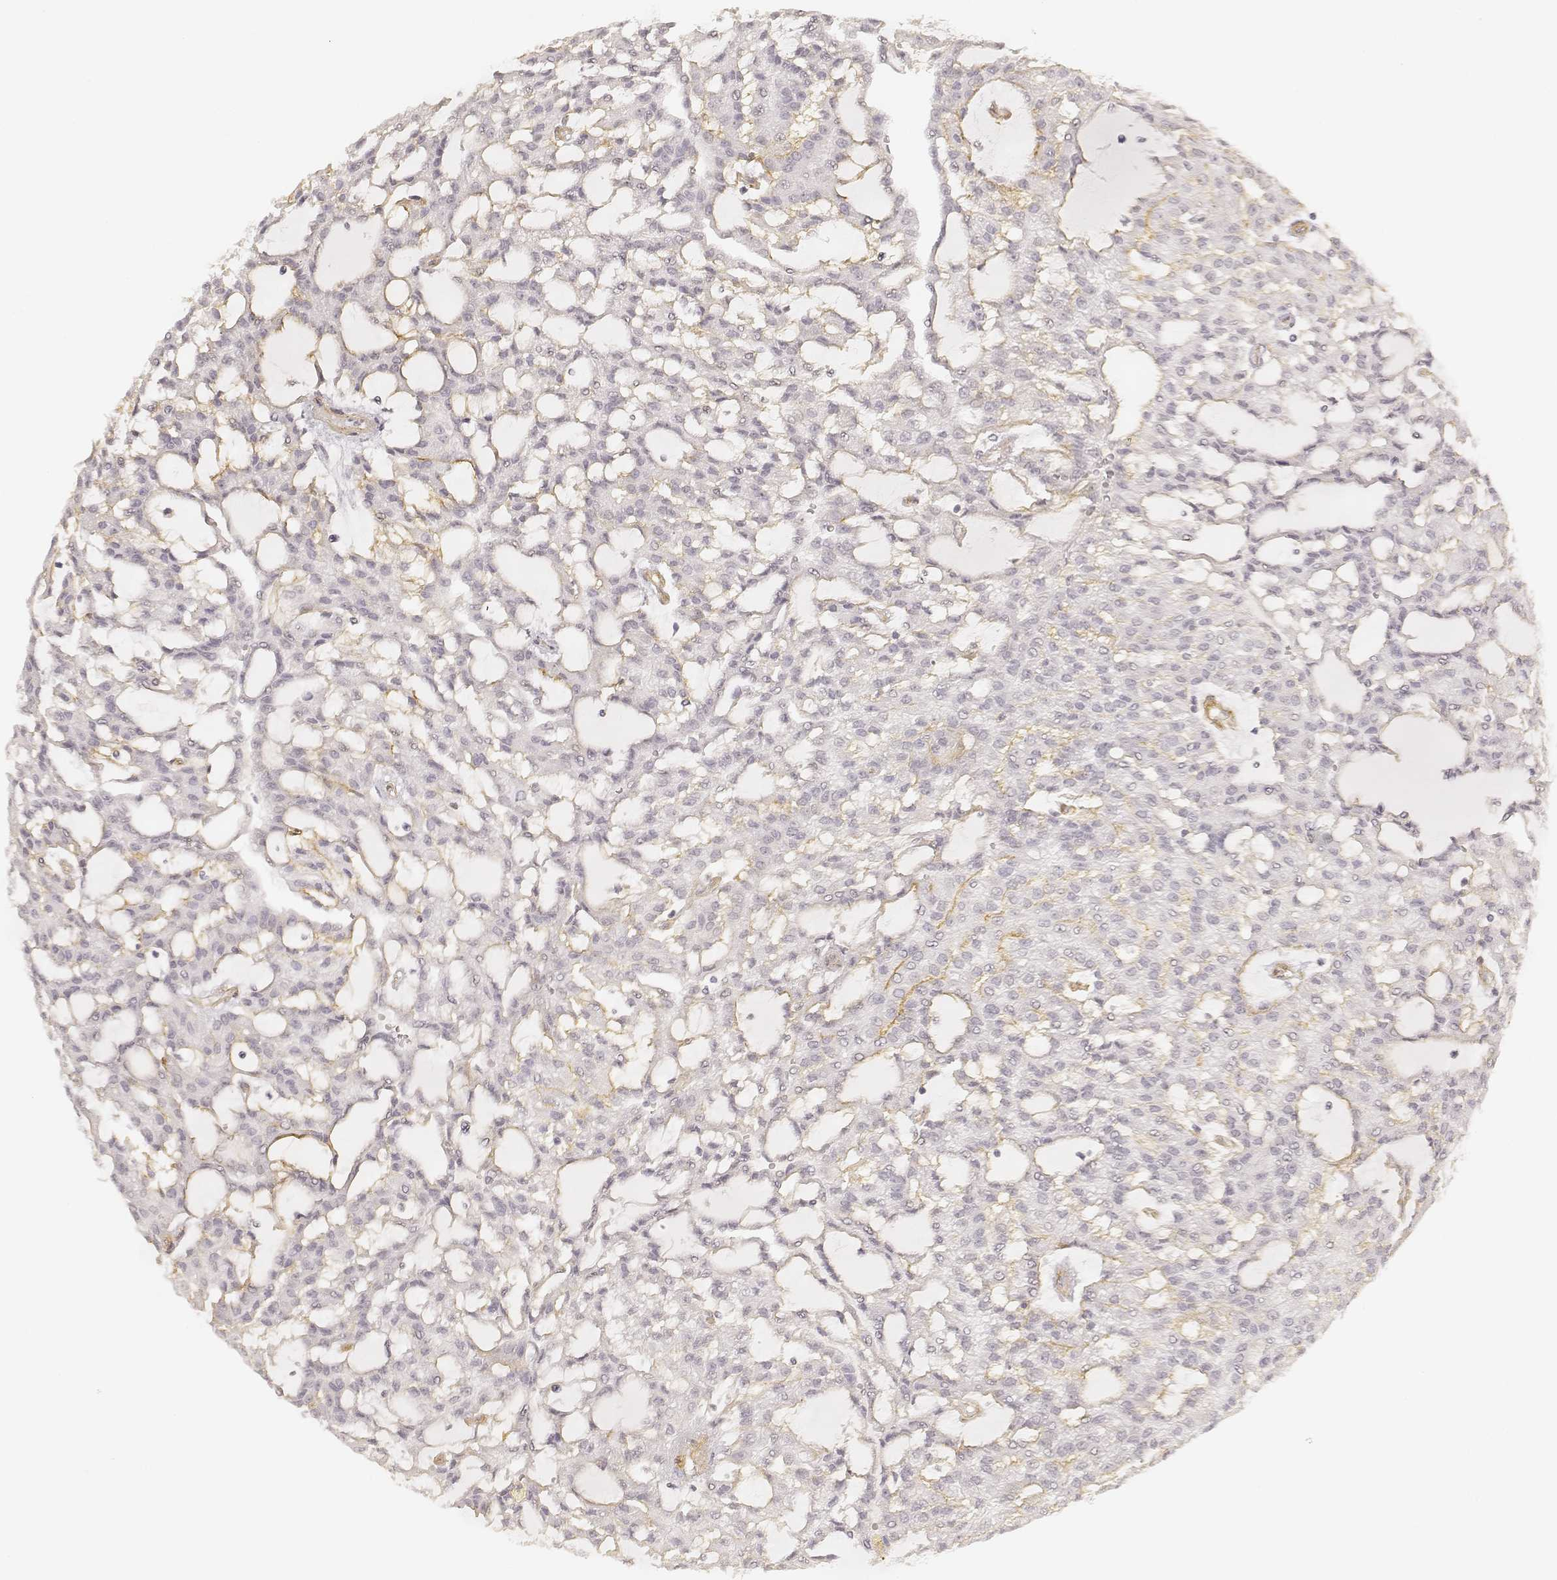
{"staining": {"intensity": "negative", "quantity": "none", "location": "none"}, "tissue": "renal cancer", "cell_type": "Tumor cells", "image_type": "cancer", "snomed": [{"axis": "morphology", "description": "Adenocarcinoma, NOS"}, {"axis": "topography", "description": "Kidney"}], "caption": "This is an IHC photomicrograph of human renal cancer (adenocarcinoma). There is no positivity in tumor cells.", "gene": "LAMA4", "patient": {"sex": "male", "age": 63}}